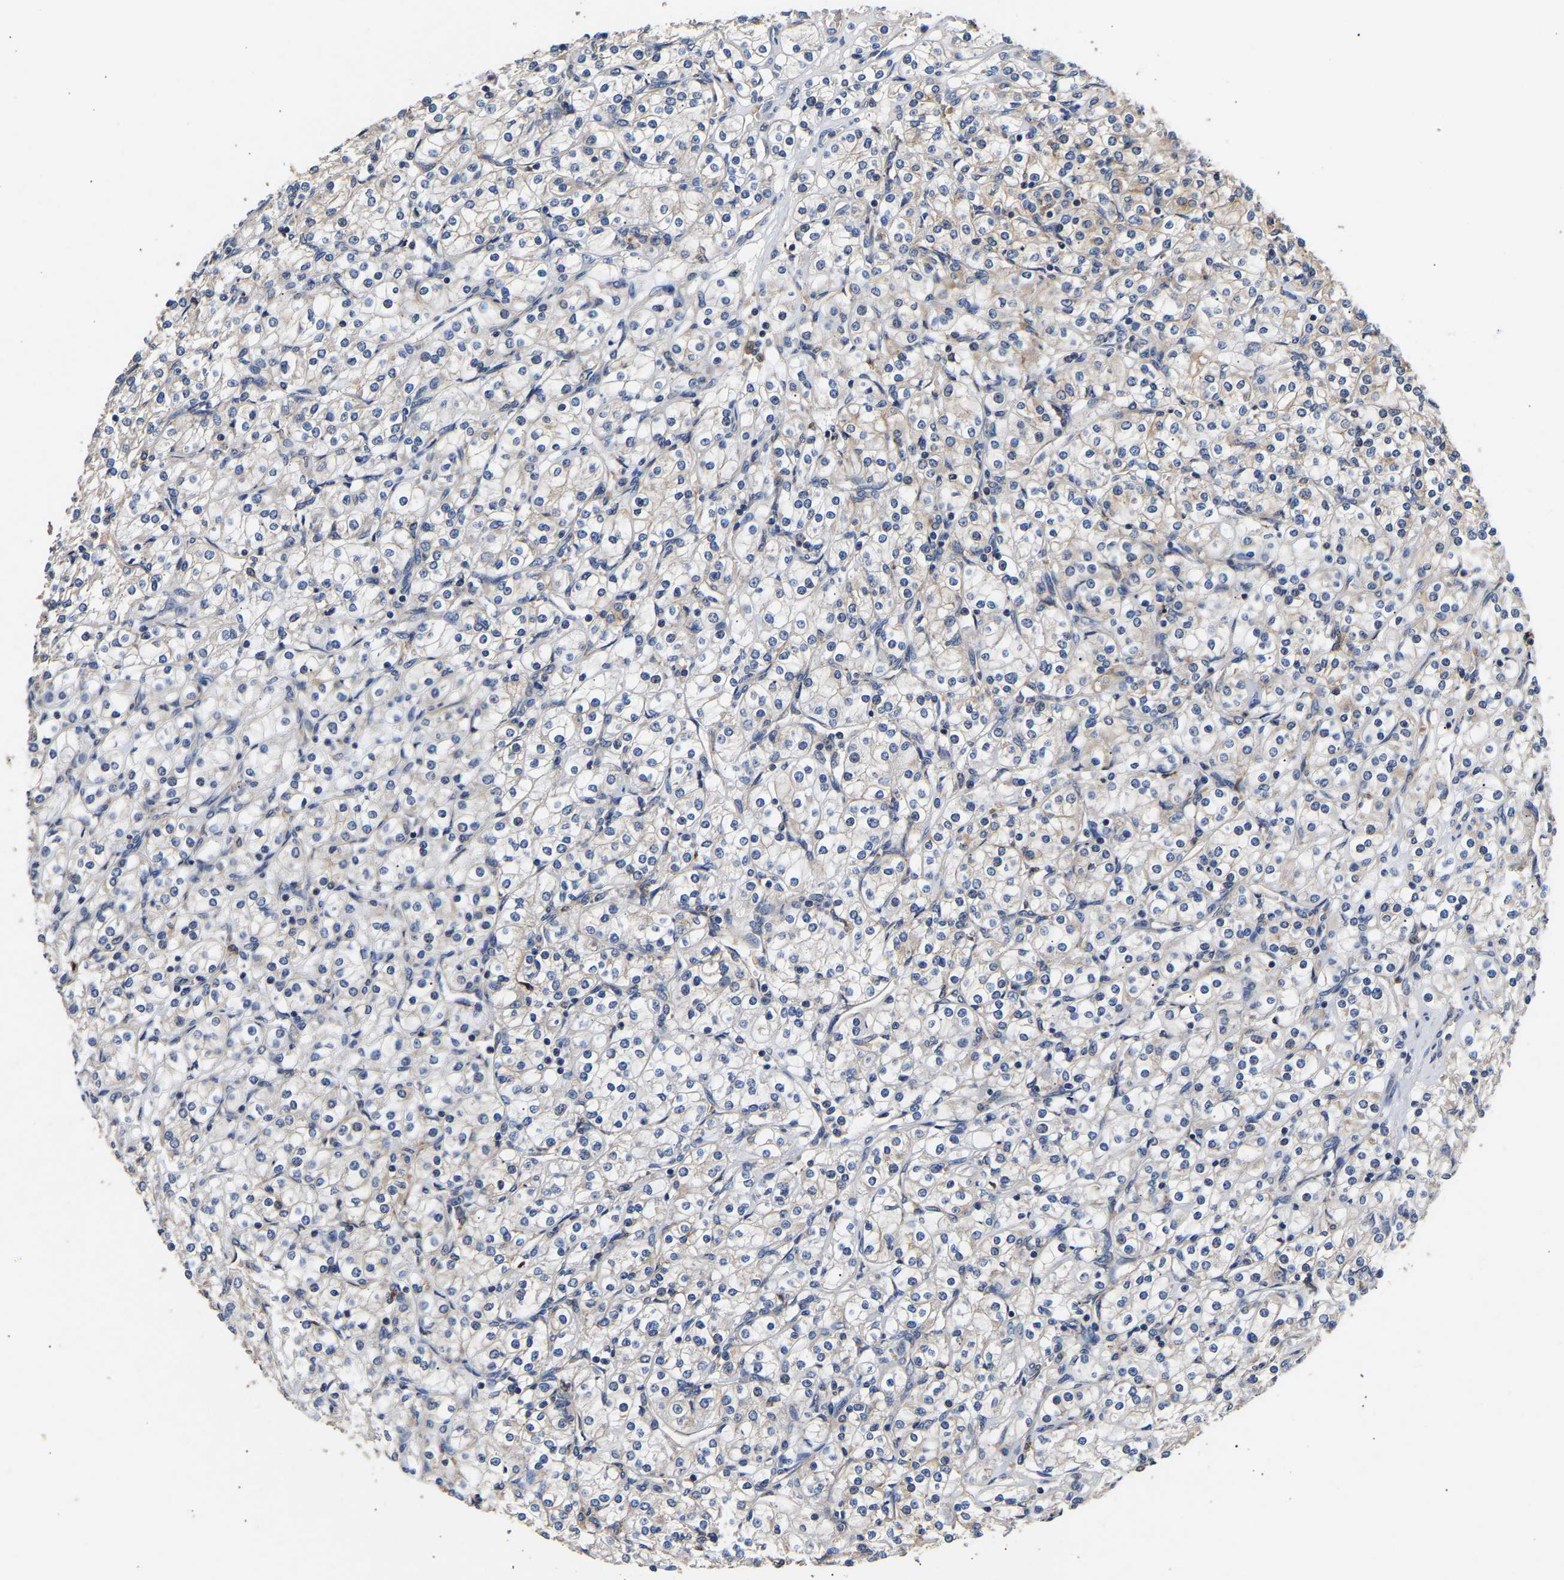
{"staining": {"intensity": "negative", "quantity": "none", "location": "none"}, "tissue": "renal cancer", "cell_type": "Tumor cells", "image_type": "cancer", "snomed": [{"axis": "morphology", "description": "Adenocarcinoma, NOS"}, {"axis": "topography", "description": "Kidney"}], "caption": "This is a image of immunohistochemistry staining of renal cancer (adenocarcinoma), which shows no expression in tumor cells. (Stains: DAB (3,3'-diaminobenzidine) immunohistochemistry (IHC) with hematoxylin counter stain, Microscopy: brightfield microscopy at high magnification).", "gene": "LRBA", "patient": {"sex": "male", "age": 77}}